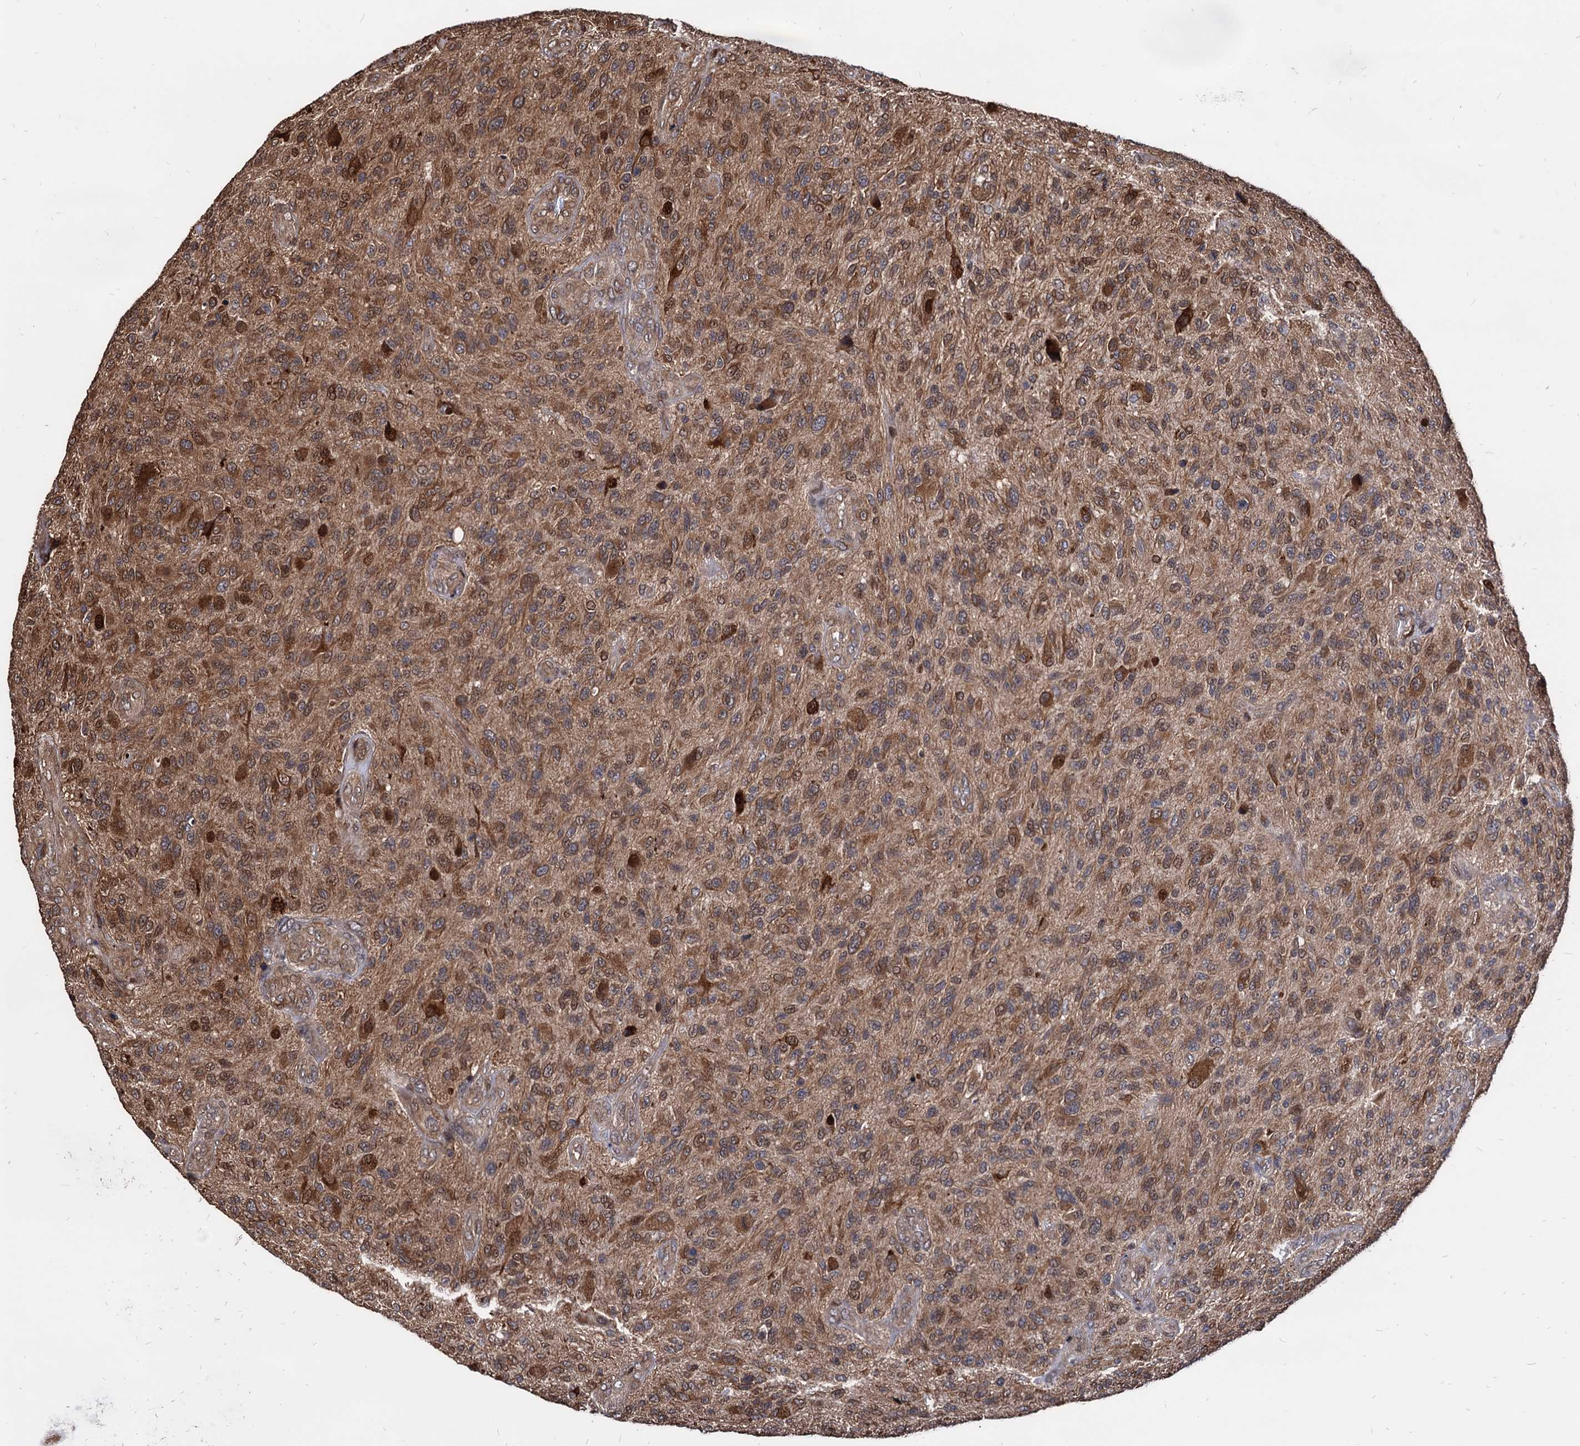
{"staining": {"intensity": "moderate", "quantity": ">75%", "location": "cytoplasmic/membranous"}, "tissue": "glioma", "cell_type": "Tumor cells", "image_type": "cancer", "snomed": [{"axis": "morphology", "description": "Glioma, malignant, High grade"}, {"axis": "topography", "description": "Brain"}], "caption": "Protein expression analysis of glioma displays moderate cytoplasmic/membranous staining in about >75% of tumor cells.", "gene": "ANKRD12", "patient": {"sex": "male", "age": 47}}